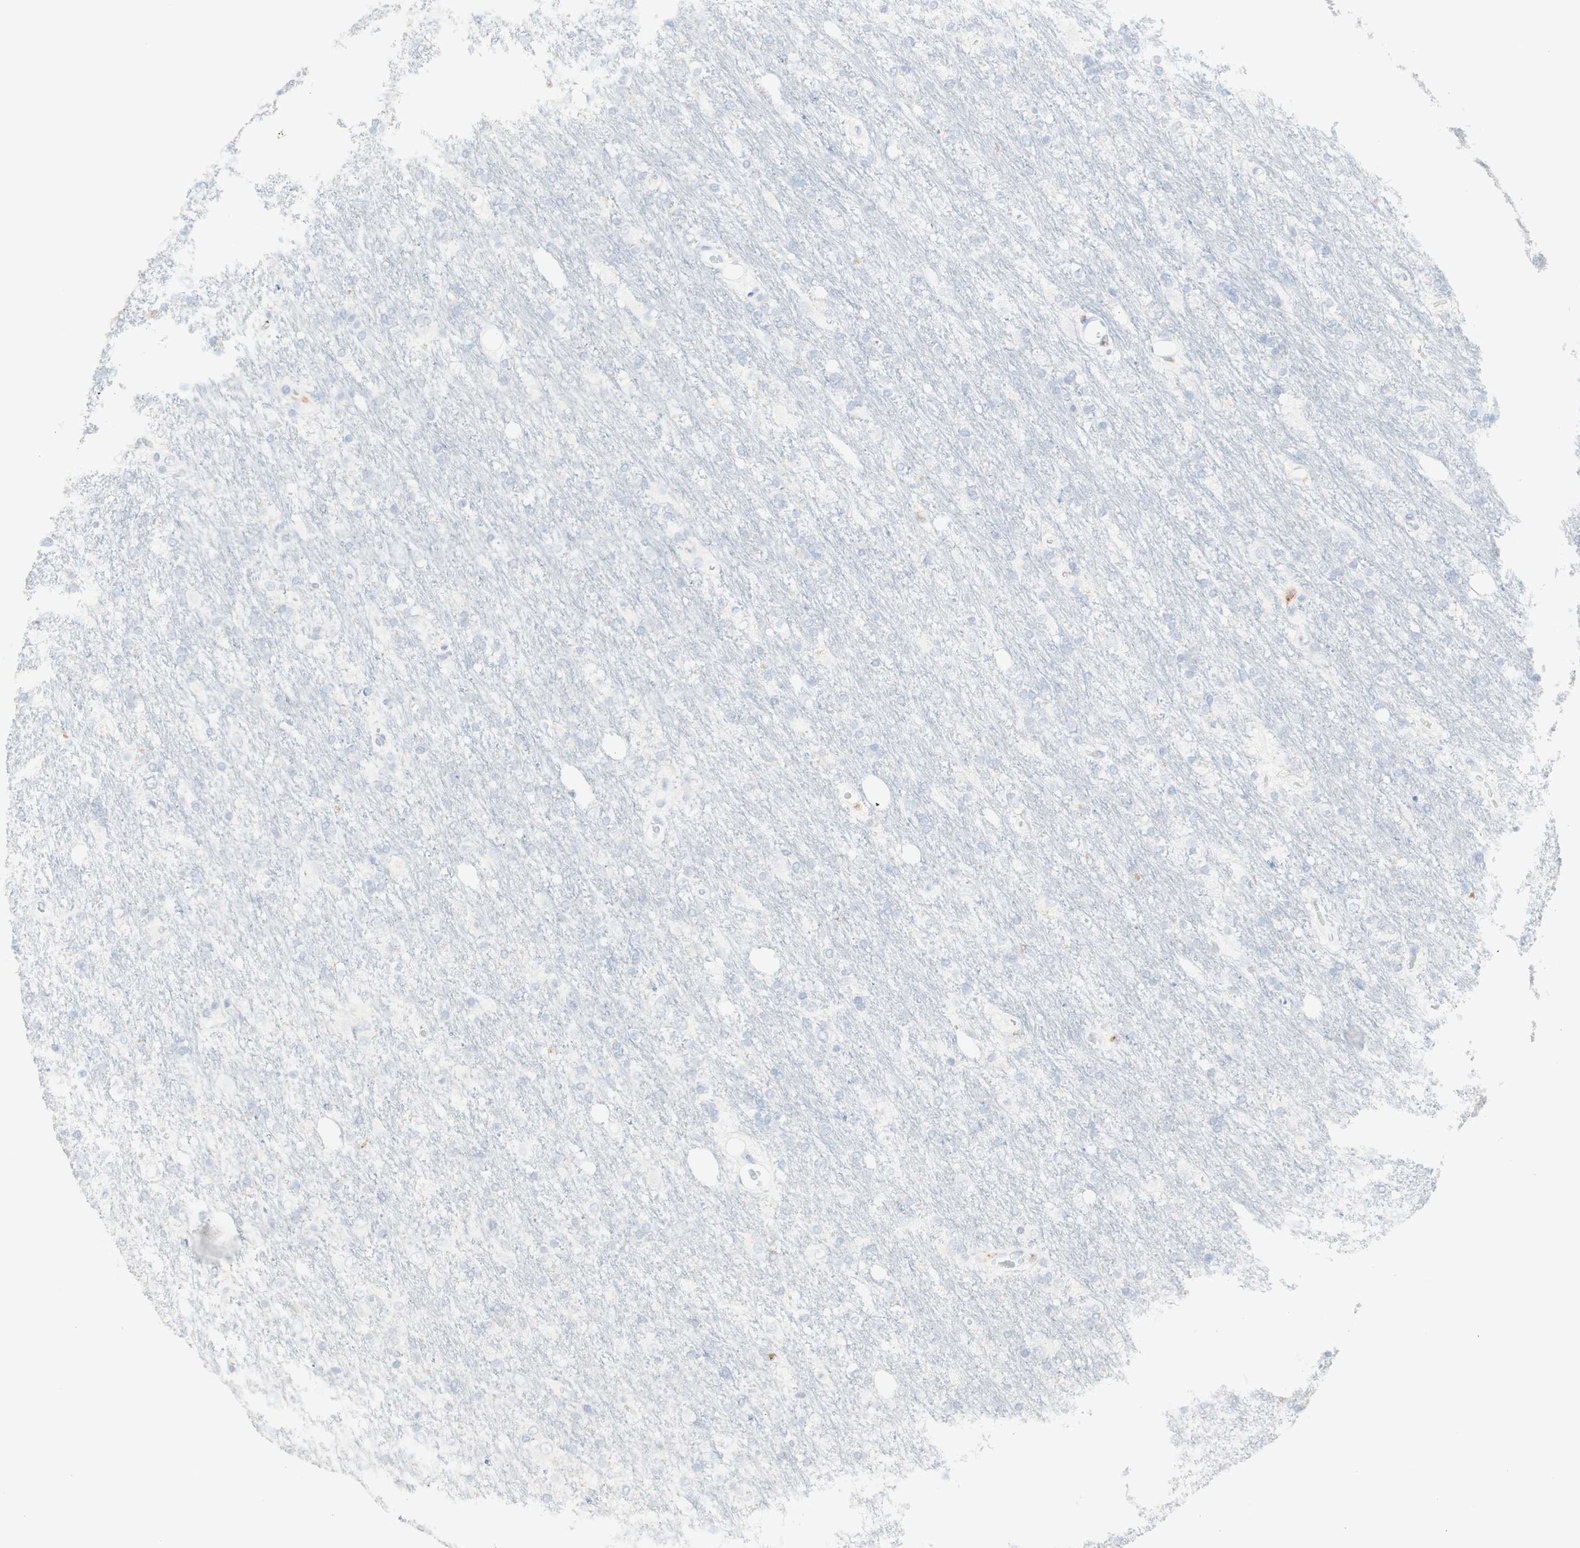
{"staining": {"intensity": "negative", "quantity": "none", "location": "none"}, "tissue": "glioma", "cell_type": "Tumor cells", "image_type": "cancer", "snomed": [{"axis": "morphology", "description": "Glioma, malignant, Low grade"}, {"axis": "topography", "description": "Brain"}], "caption": "The immunohistochemistry (IHC) photomicrograph has no significant staining in tumor cells of malignant low-grade glioma tissue.", "gene": "ART3", "patient": {"sex": "male", "age": 77}}